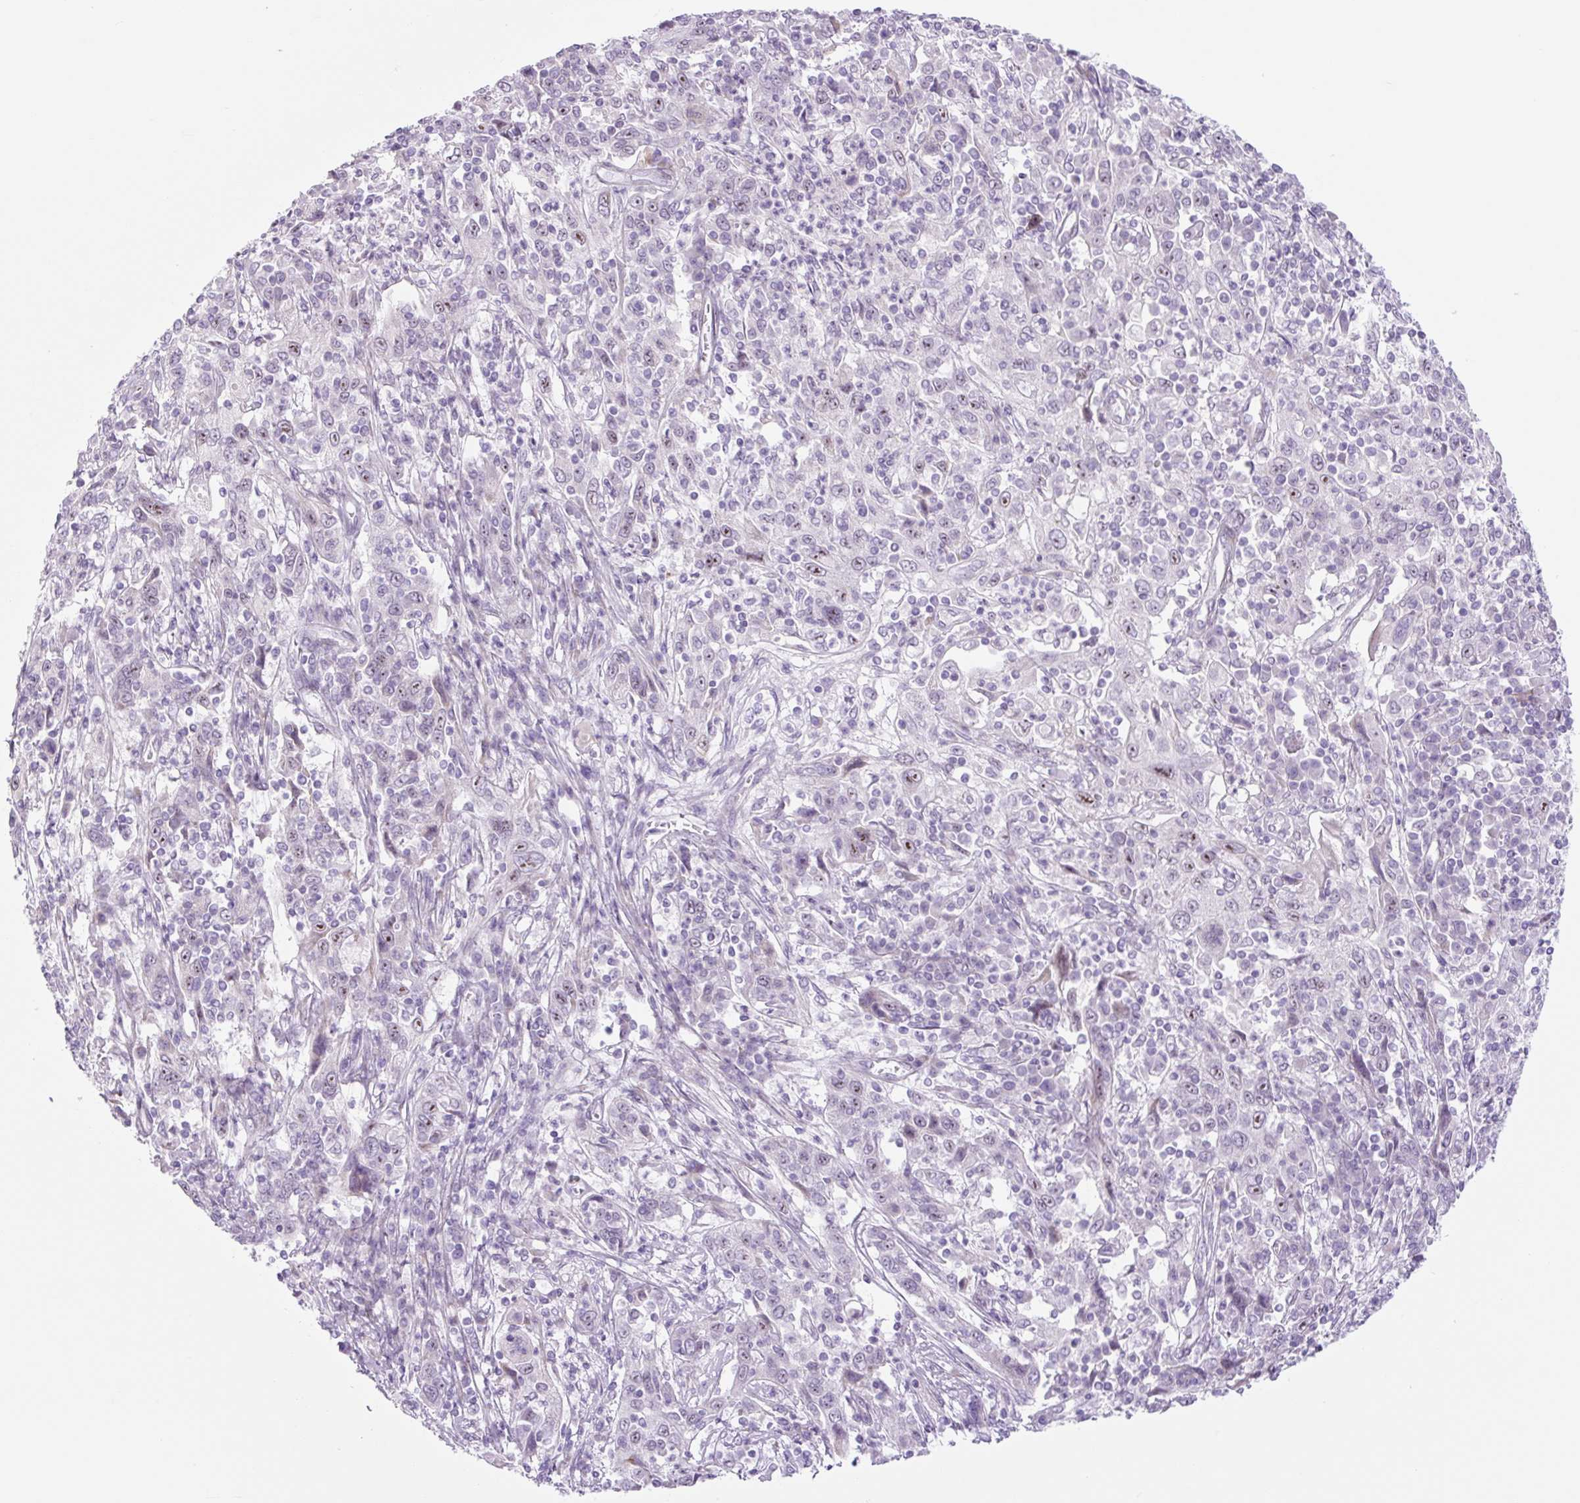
{"staining": {"intensity": "negative", "quantity": "none", "location": "none"}, "tissue": "cervical cancer", "cell_type": "Tumor cells", "image_type": "cancer", "snomed": [{"axis": "morphology", "description": "Squamous cell carcinoma, NOS"}, {"axis": "topography", "description": "Cervix"}], "caption": "High magnification brightfield microscopy of squamous cell carcinoma (cervical) stained with DAB (brown) and counterstained with hematoxylin (blue): tumor cells show no significant staining.", "gene": "RRS1", "patient": {"sex": "female", "age": 46}}